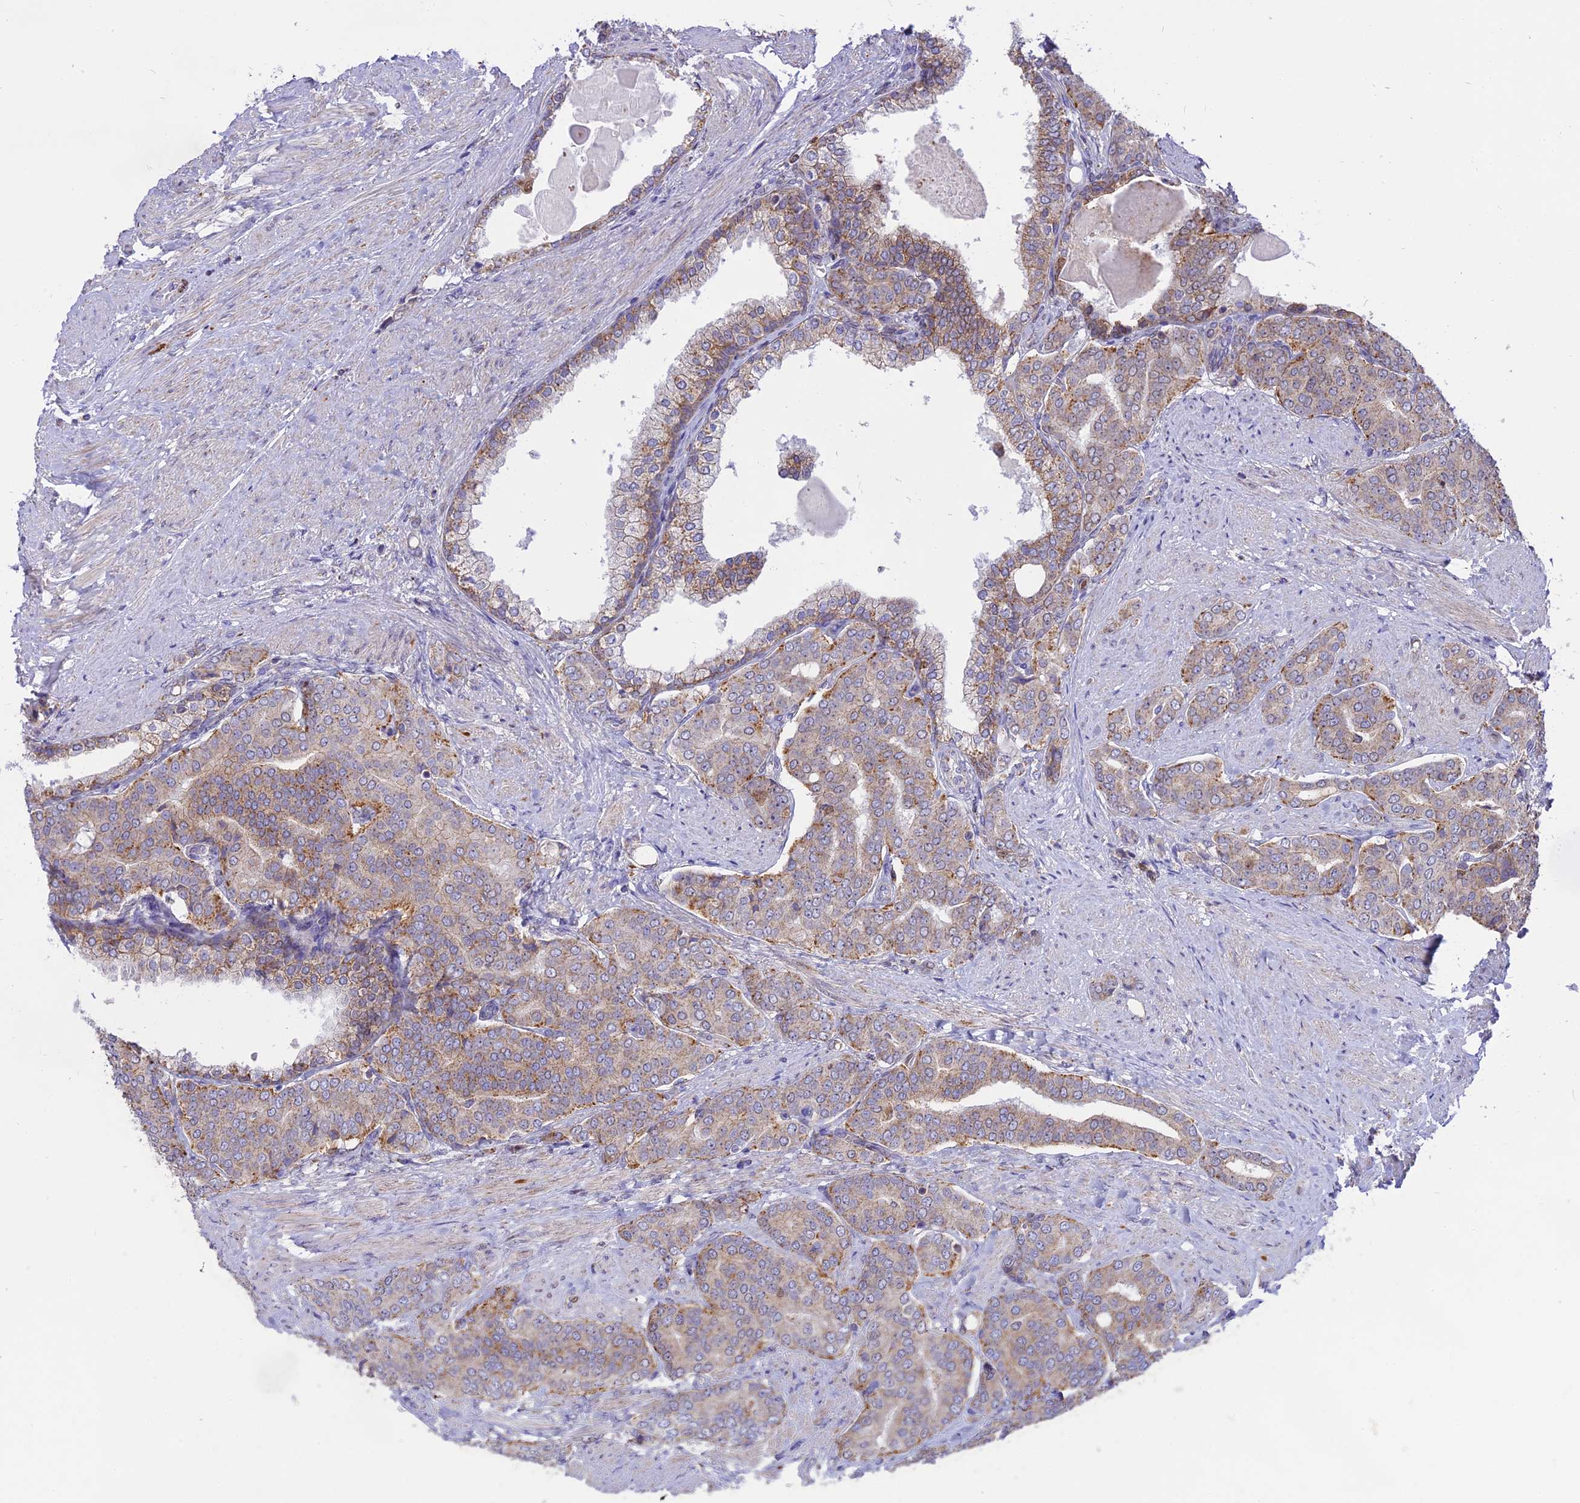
{"staining": {"intensity": "weak", "quantity": "<25%", "location": "cytoplasmic/membranous"}, "tissue": "prostate cancer", "cell_type": "Tumor cells", "image_type": "cancer", "snomed": [{"axis": "morphology", "description": "Adenocarcinoma, High grade"}, {"axis": "topography", "description": "Prostate"}], "caption": "Tumor cells show no significant staining in prostate cancer.", "gene": "CENPV", "patient": {"sex": "male", "age": 67}}